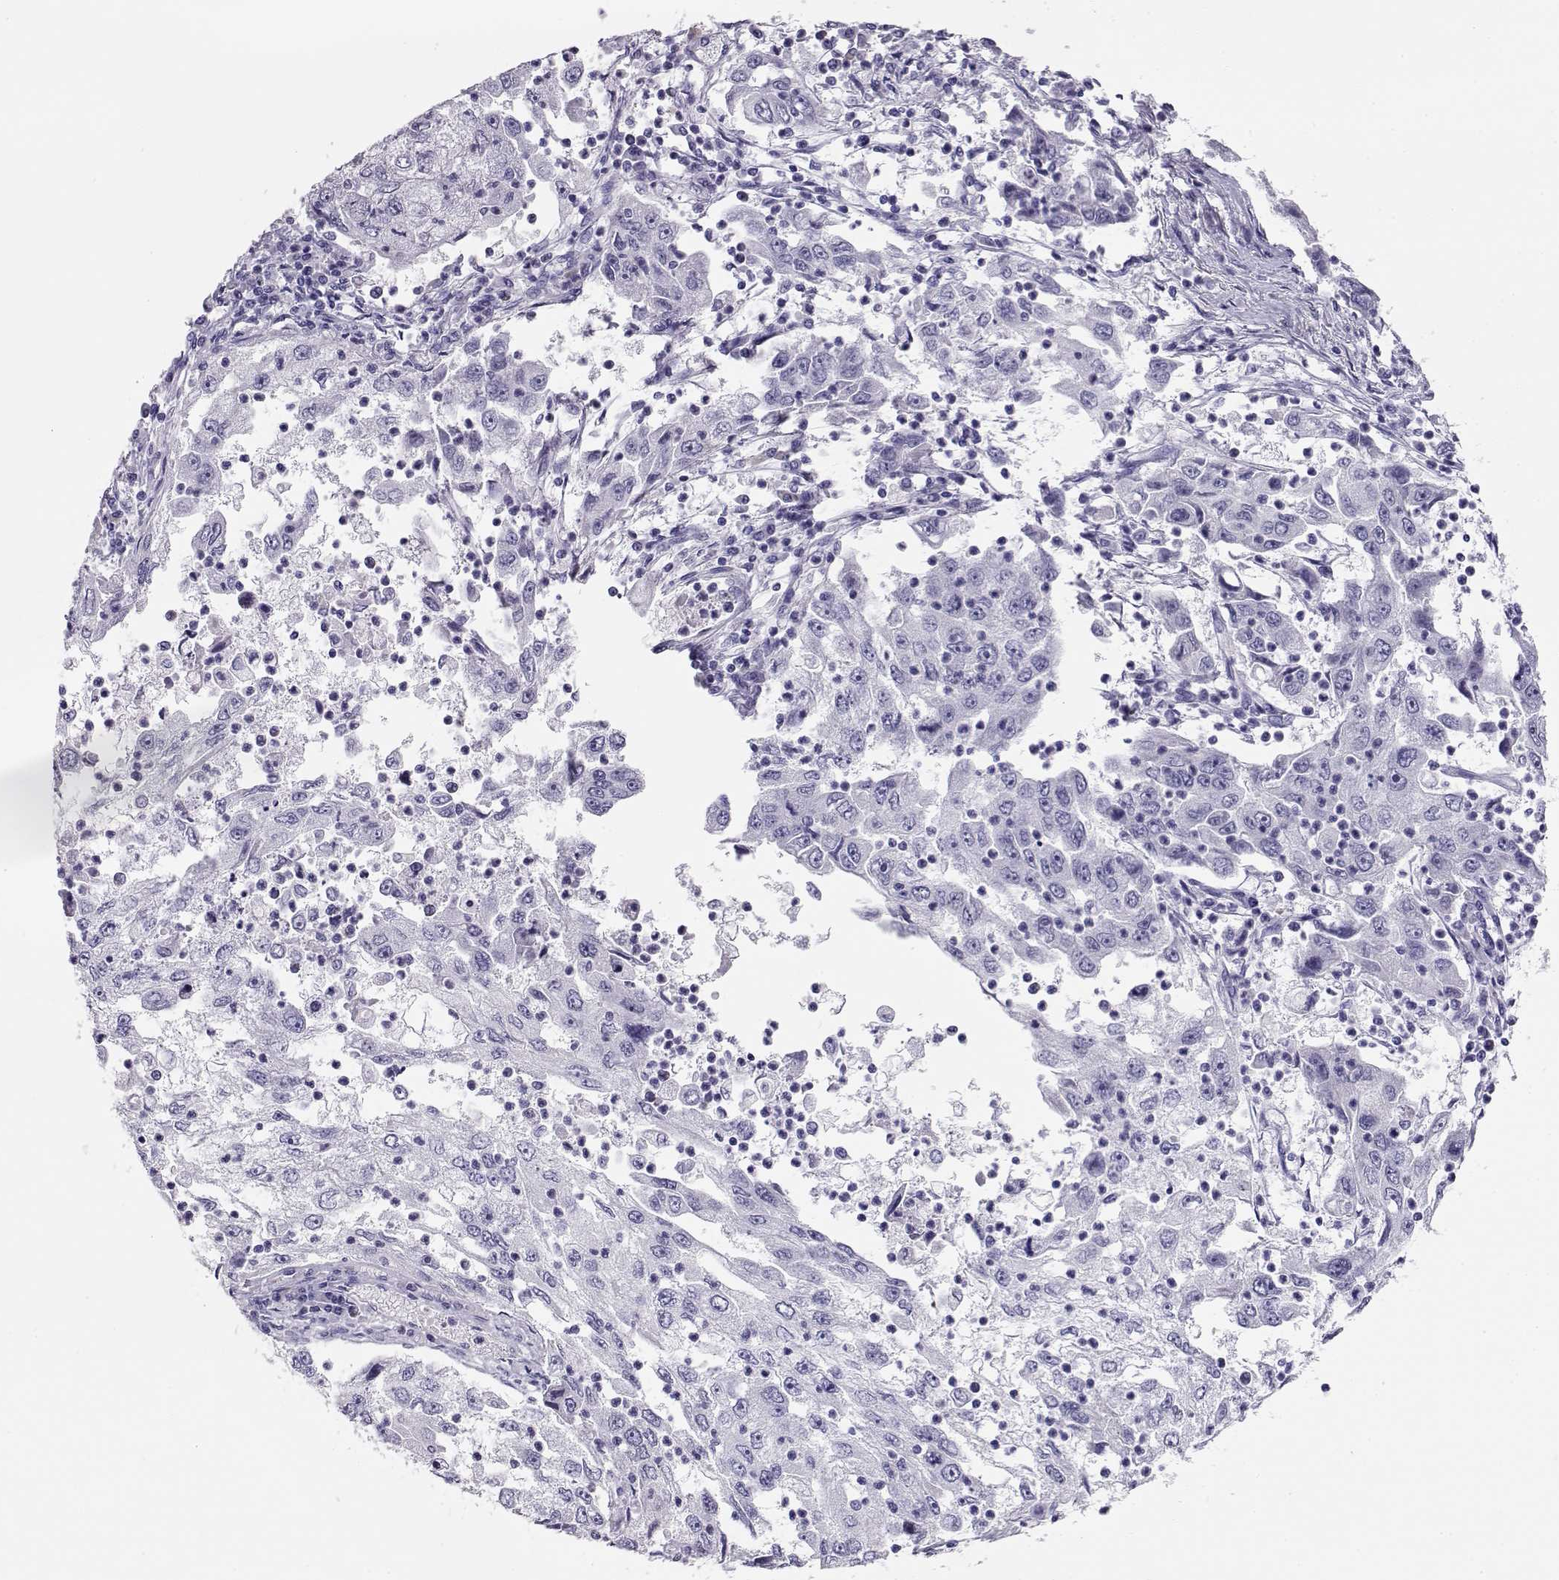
{"staining": {"intensity": "negative", "quantity": "none", "location": "none"}, "tissue": "cervical cancer", "cell_type": "Tumor cells", "image_type": "cancer", "snomed": [{"axis": "morphology", "description": "Squamous cell carcinoma, NOS"}, {"axis": "topography", "description": "Cervix"}], "caption": "High power microscopy photomicrograph of an IHC histopathology image of cervical squamous cell carcinoma, revealing no significant staining in tumor cells.", "gene": "CRX", "patient": {"sex": "female", "age": 36}}